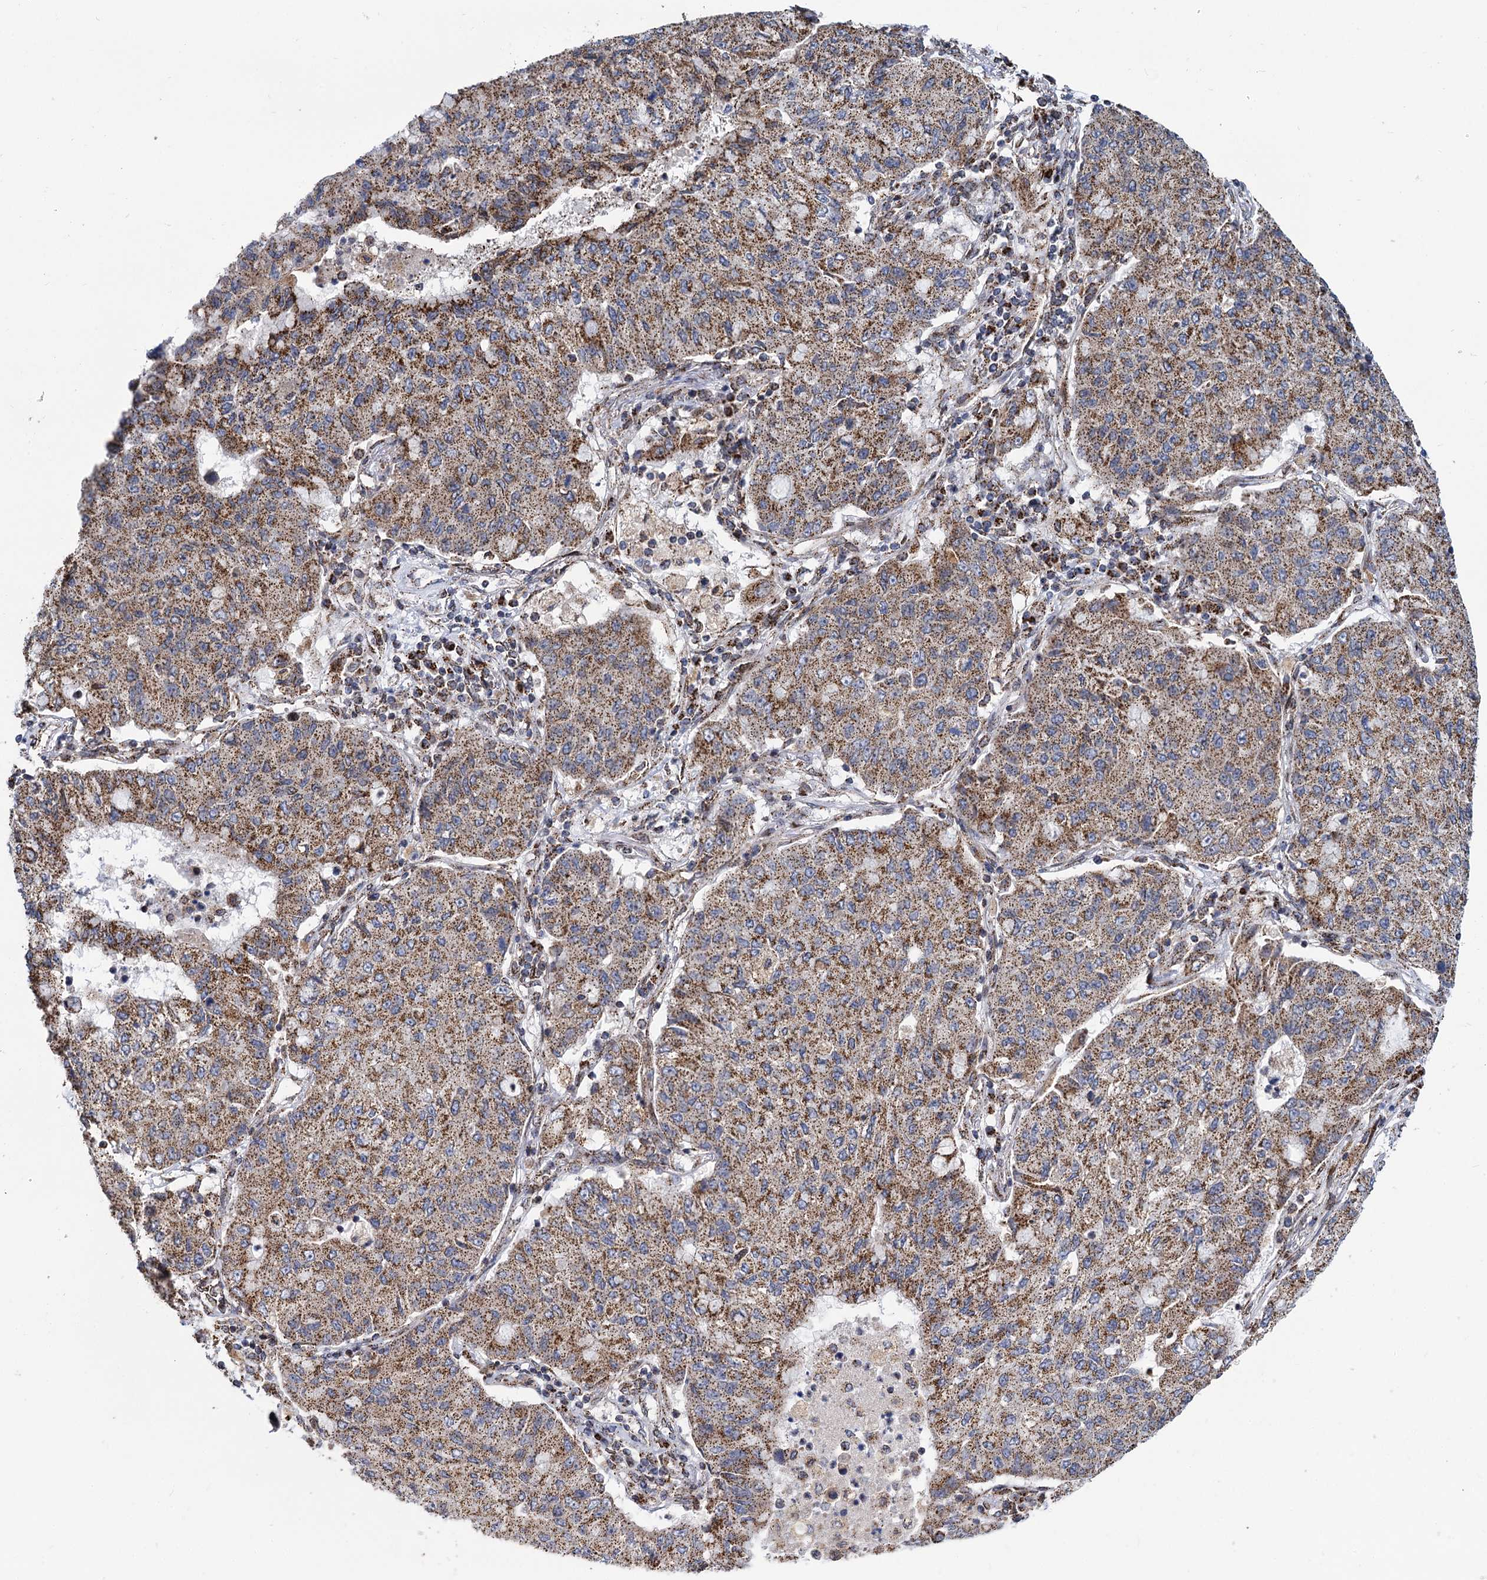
{"staining": {"intensity": "moderate", "quantity": ">75%", "location": "cytoplasmic/membranous"}, "tissue": "lung cancer", "cell_type": "Tumor cells", "image_type": "cancer", "snomed": [{"axis": "morphology", "description": "Squamous cell carcinoma, NOS"}, {"axis": "topography", "description": "Lung"}], "caption": "High-power microscopy captured an immunohistochemistry (IHC) histopathology image of lung cancer, revealing moderate cytoplasmic/membranous positivity in about >75% of tumor cells.", "gene": "SUPT20H", "patient": {"sex": "male", "age": 74}}